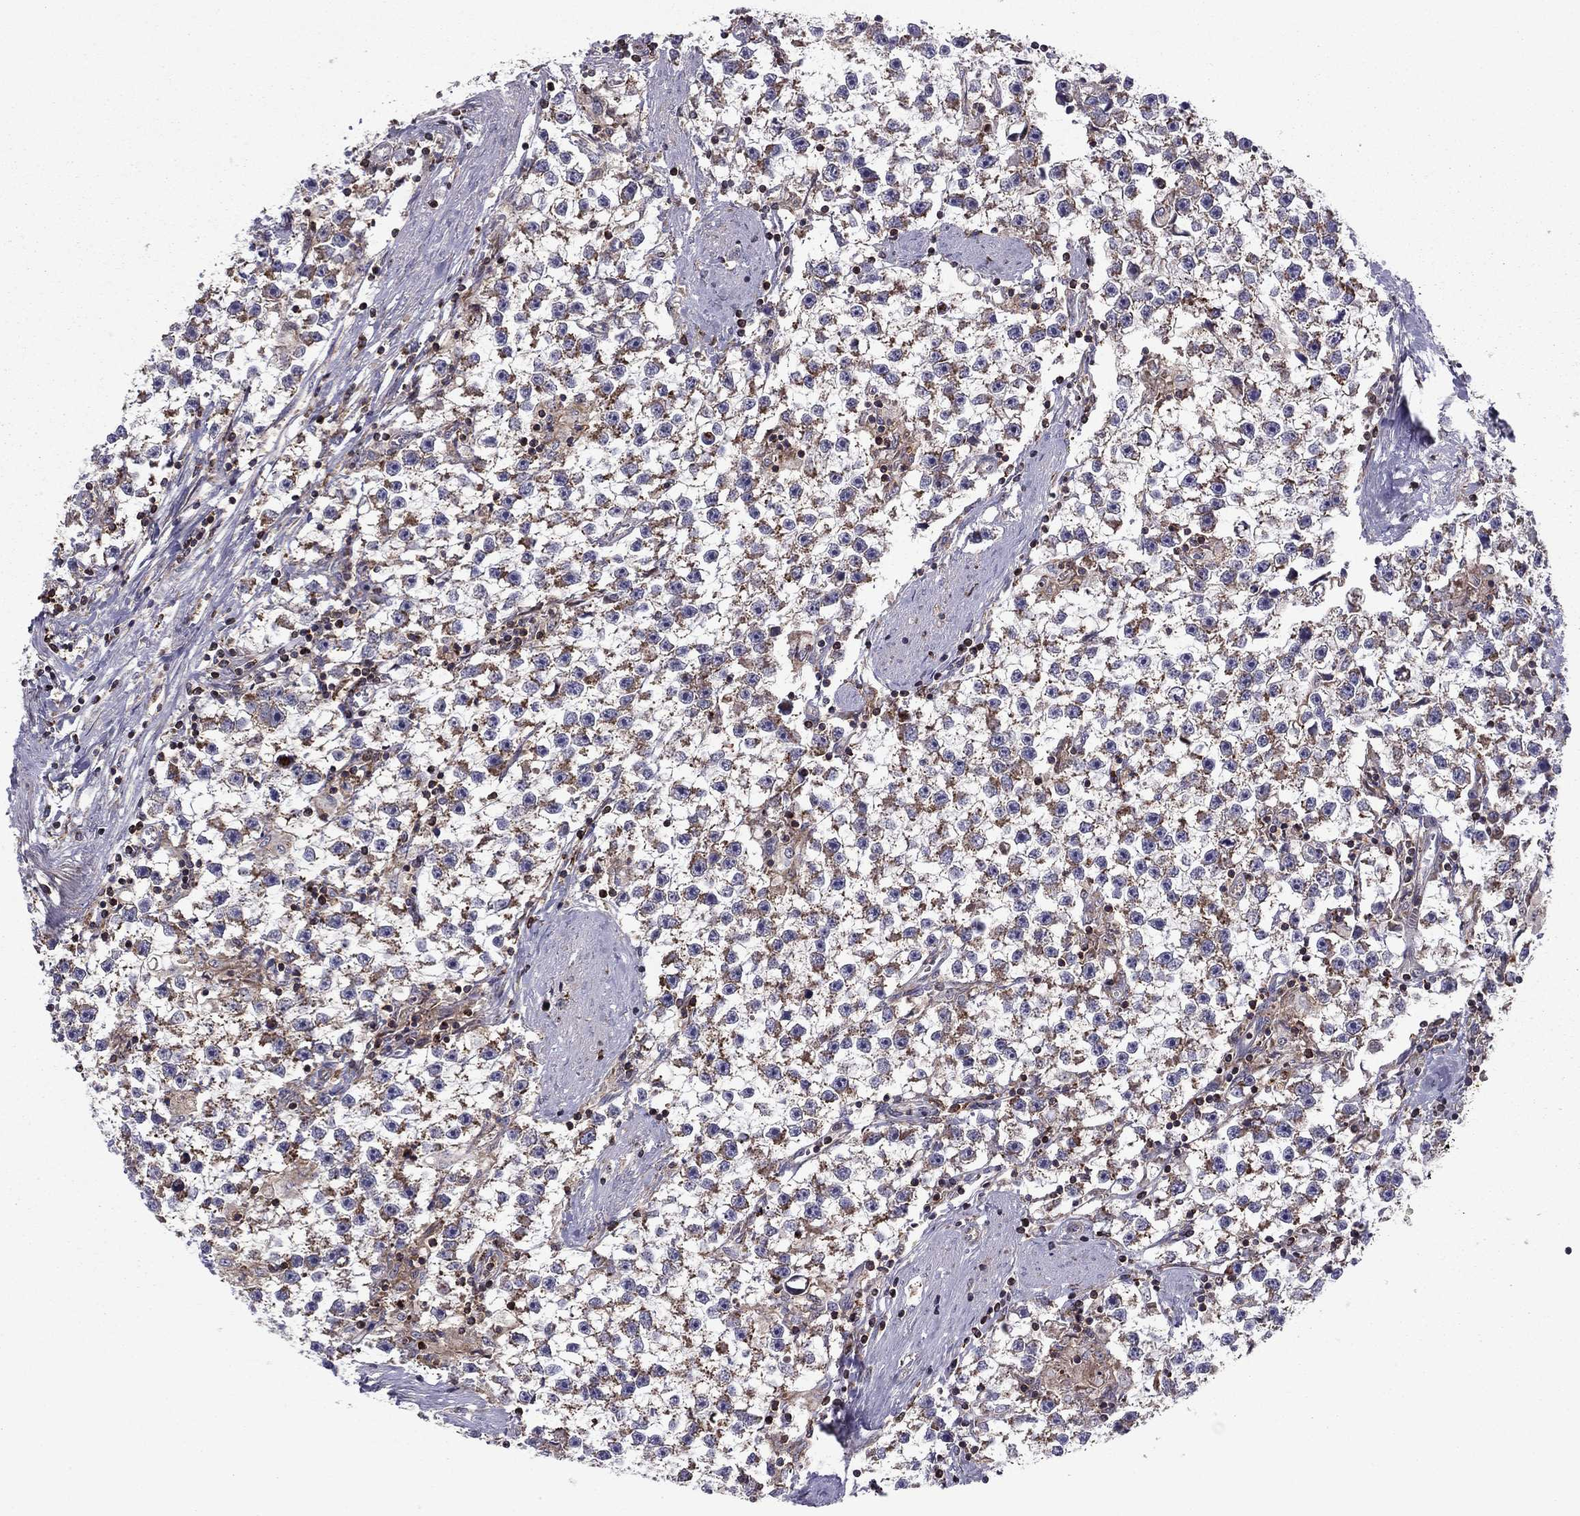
{"staining": {"intensity": "moderate", "quantity": "<25%", "location": "cytoplasmic/membranous"}, "tissue": "testis cancer", "cell_type": "Tumor cells", "image_type": "cancer", "snomed": [{"axis": "morphology", "description": "Seminoma, NOS"}, {"axis": "topography", "description": "Testis"}], "caption": "An image of testis seminoma stained for a protein exhibits moderate cytoplasmic/membranous brown staining in tumor cells. Using DAB (3,3'-diaminobenzidine) (brown) and hematoxylin (blue) stains, captured at high magnification using brightfield microscopy.", "gene": "ALG6", "patient": {"sex": "male", "age": 59}}